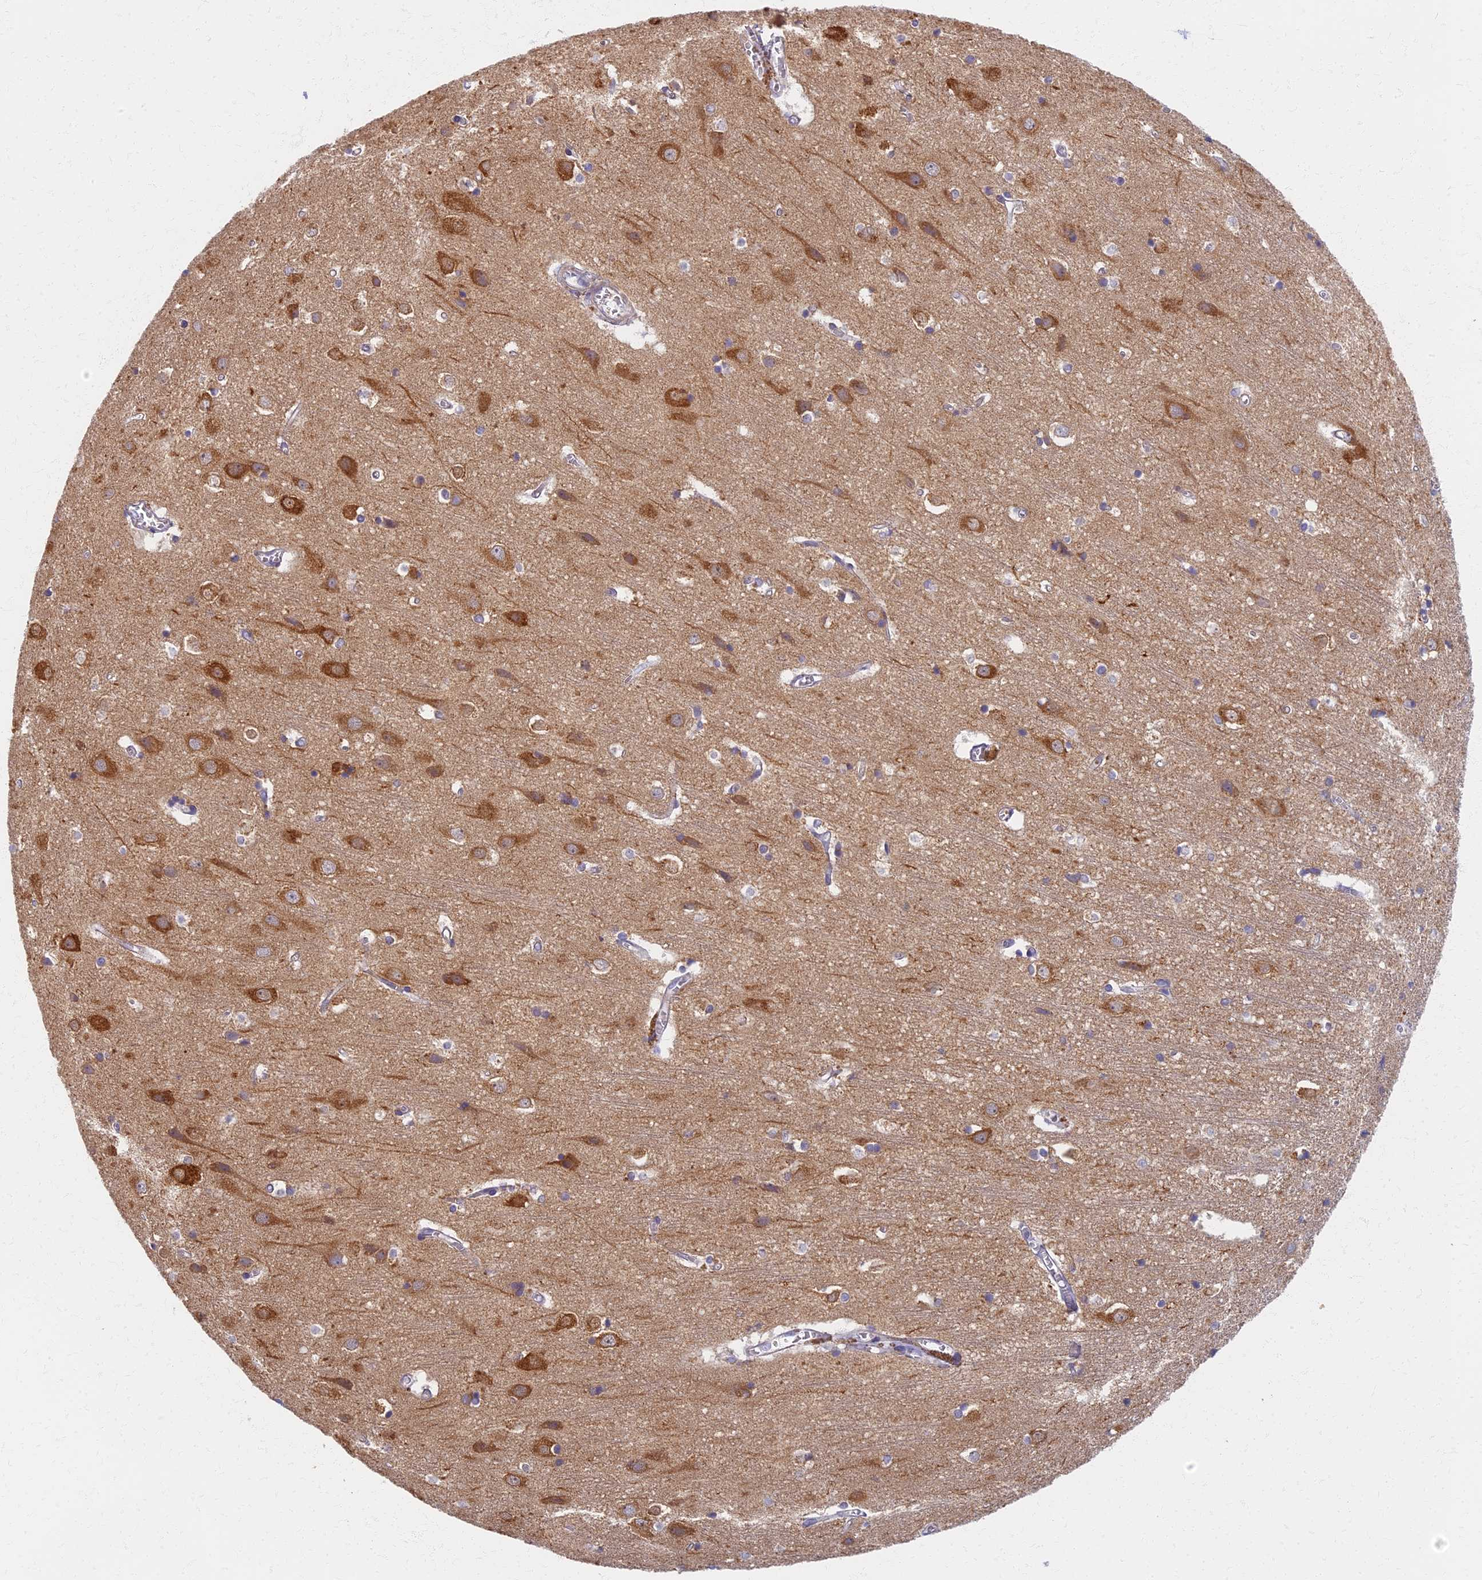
{"staining": {"intensity": "negative", "quantity": "none", "location": "none"}, "tissue": "cerebral cortex", "cell_type": "Endothelial cells", "image_type": "normal", "snomed": [{"axis": "morphology", "description": "Normal tissue, NOS"}, {"axis": "topography", "description": "Cerebral cortex"}], "caption": "Protein analysis of normal cerebral cortex exhibits no significant expression in endothelial cells.", "gene": "MRPS25", "patient": {"sex": "male", "age": 54}}